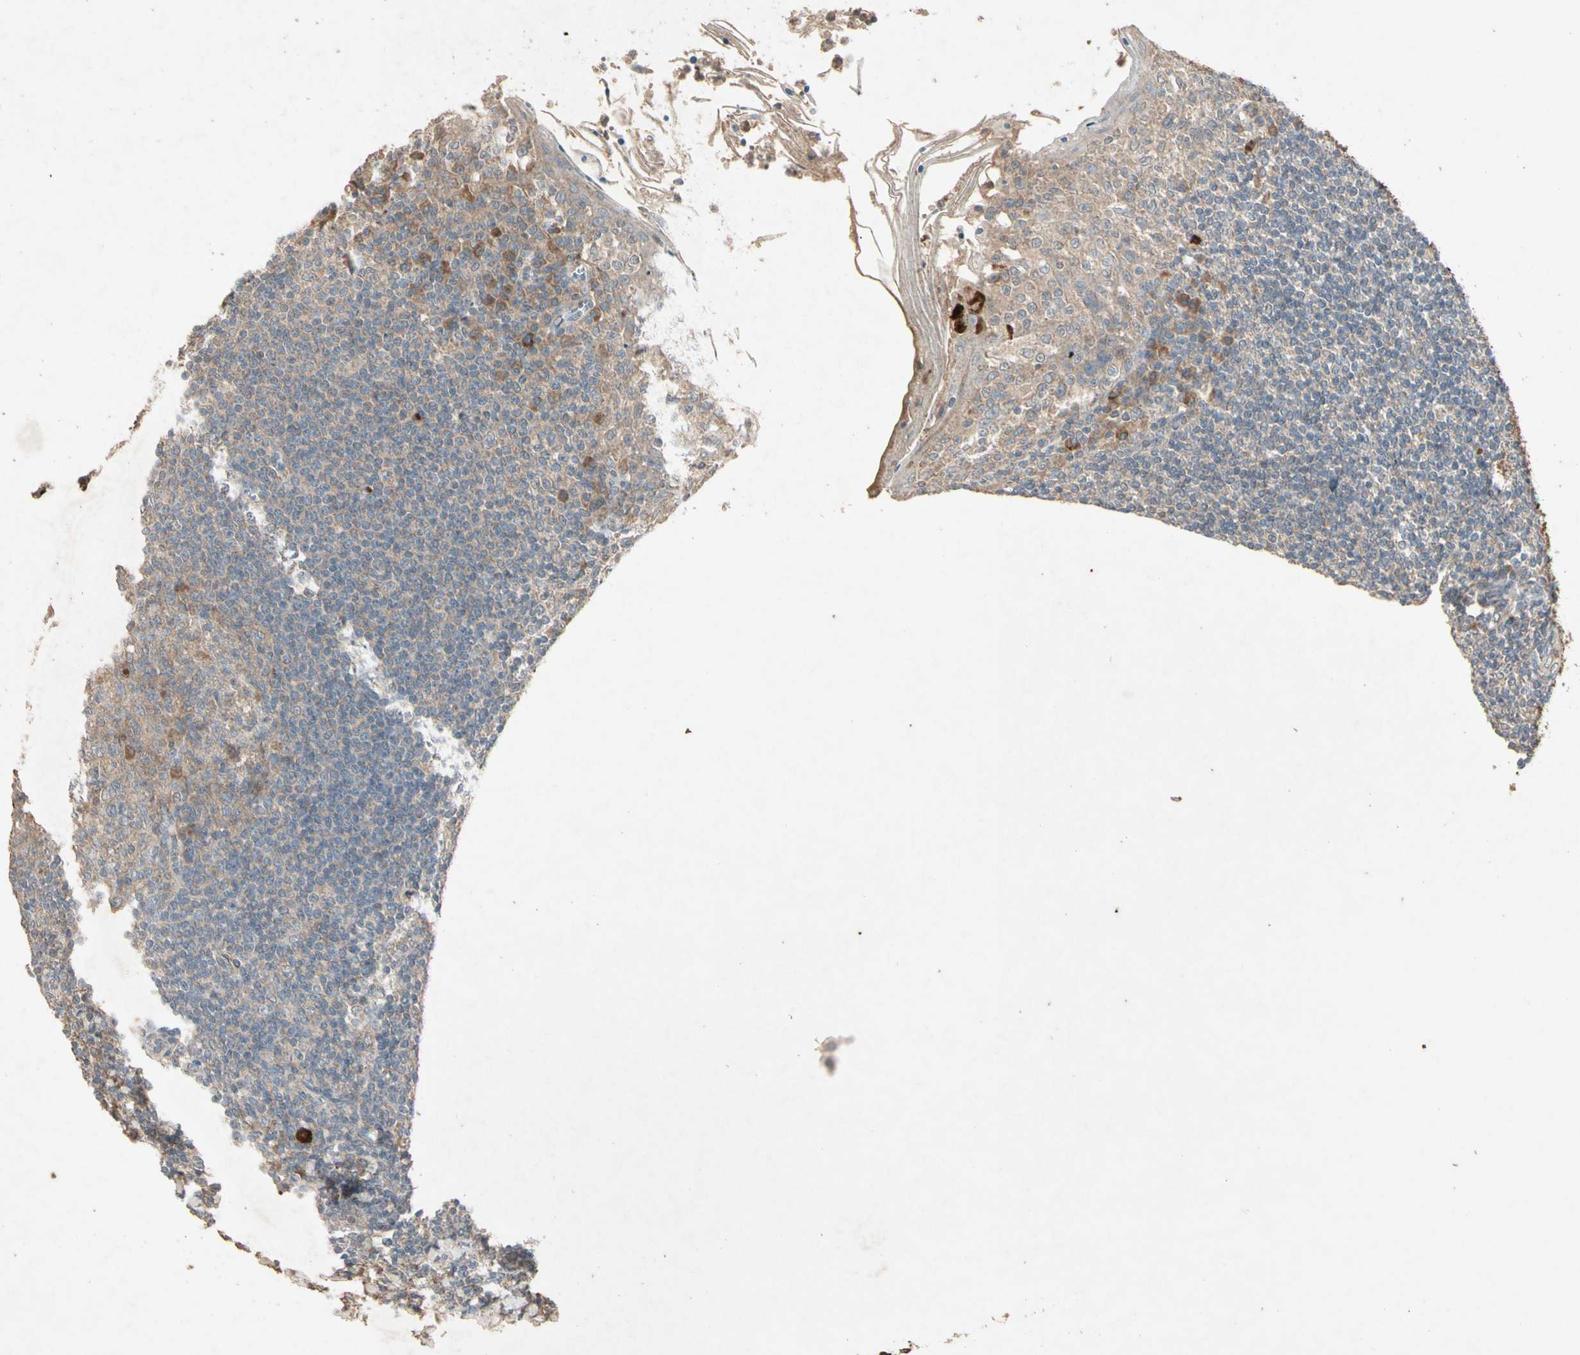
{"staining": {"intensity": "weak", "quantity": ">75%", "location": "cytoplasmic/membranous"}, "tissue": "tonsil", "cell_type": "Germinal center cells", "image_type": "normal", "snomed": [{"axis": "morphology", "description": "Normal tissue, NOS"}, {"axis": "topography", "description": "Tonsil"}], "caption": "A low amount of weak cytoplasmic/membranous staining is present in about >75% of germinal center cells in normal tonsil.", "gene": "GPLD1", "patient": {"sex": "male", "age": 31}}